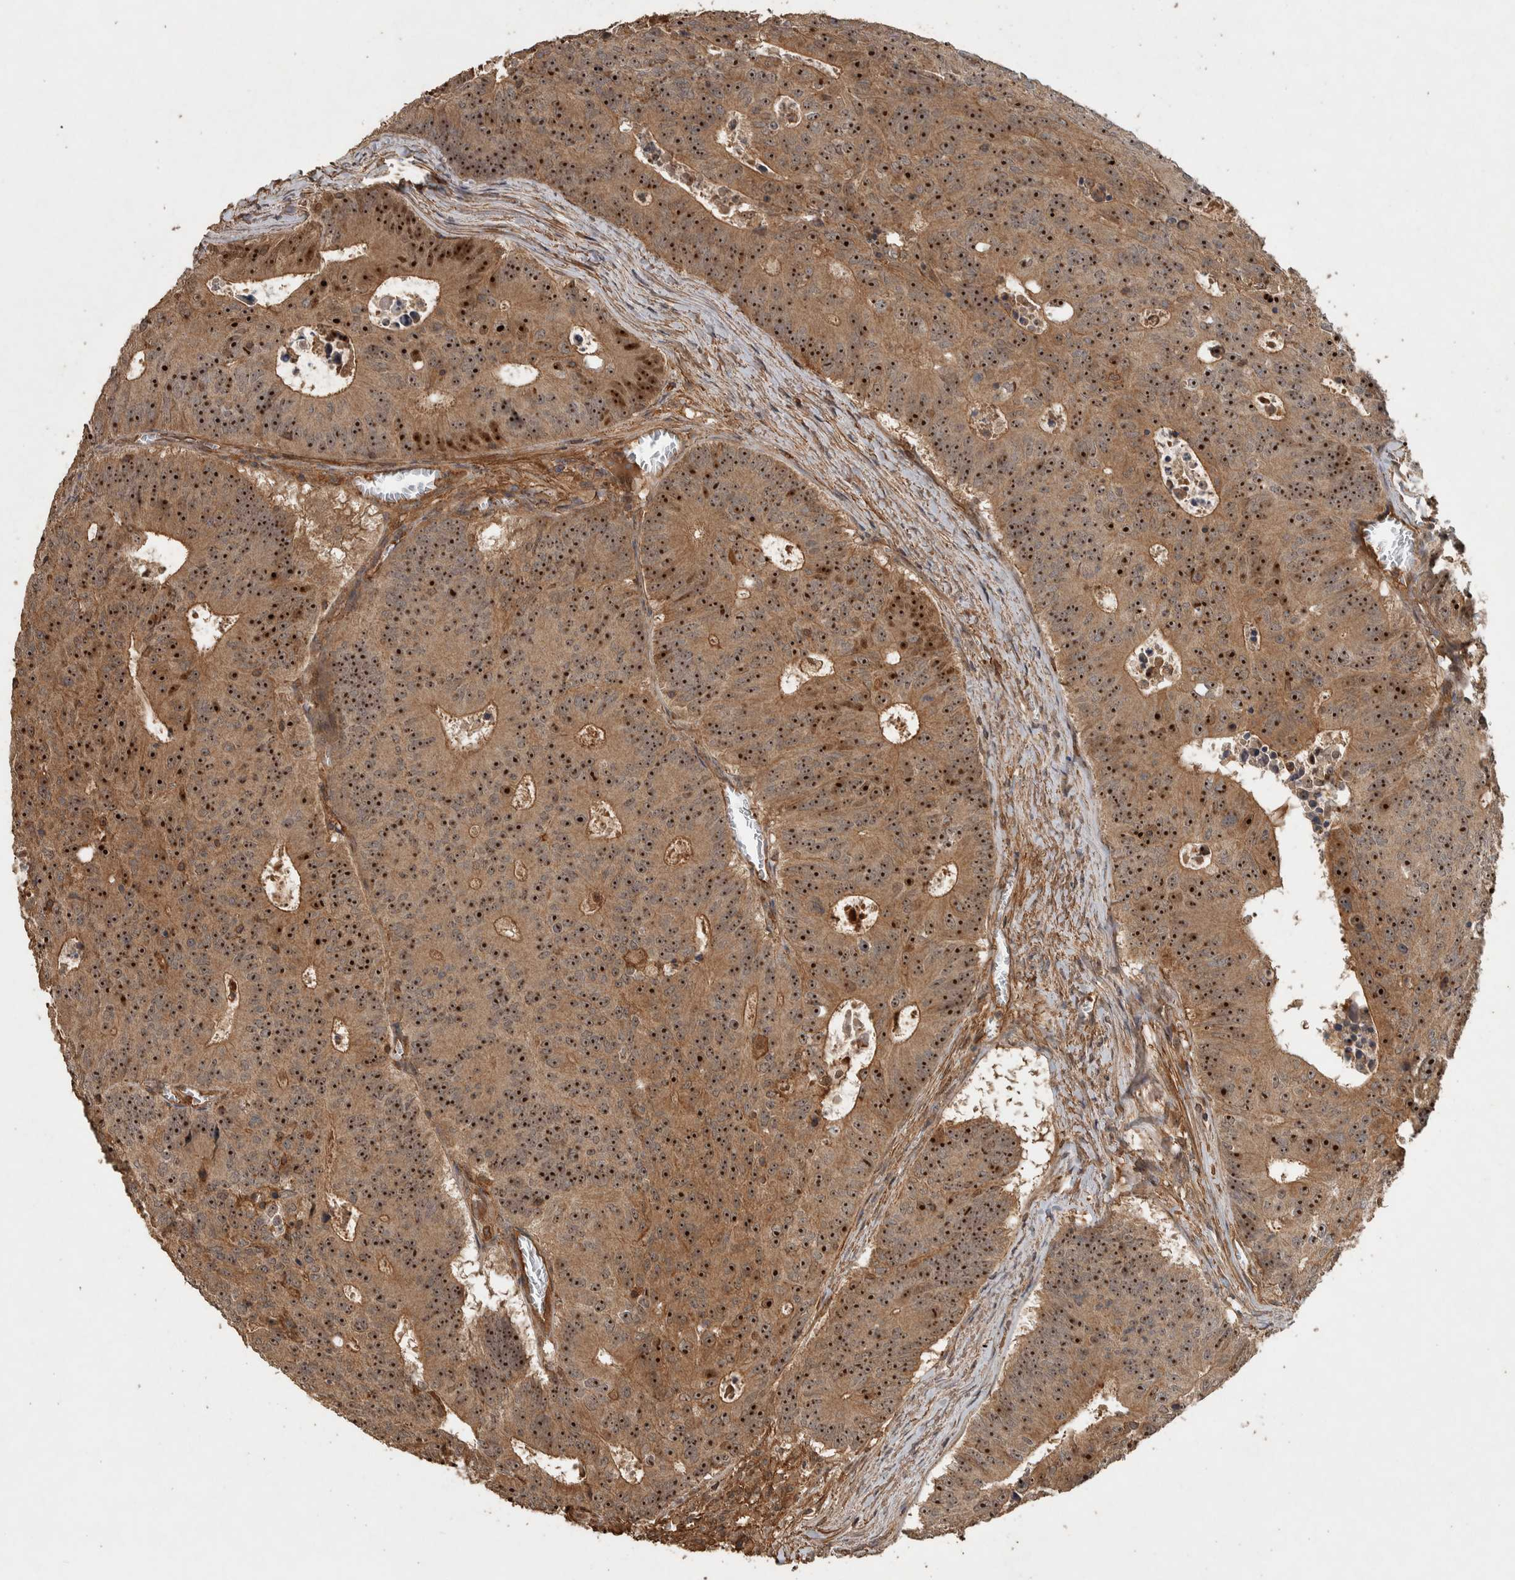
{"staining": {"intensity": "strong", "quantity": ">75%", "location": "cytoplasmic/membranous,nuclear"}, "tissue": "colorectal cancer", "cell_type": "Tumor cells", "image_type": "cancer", "snomed": [{"axis": "morphology", "description": "Adenocarcinoma, NOS"}, {"axis": "topography", "description": "Colon"}], "caption": "An image of human colorectal cancer (adenocarcinoma) stained for a protein demonstrates strong cytoplasmic/membranous and nuclear brown staining in tumor cells. (brown staining indicates protein expression, while blue staining denotes nuclei).", "gene": "SPHK1", "patient": {"sex": "male", "age": 87}}